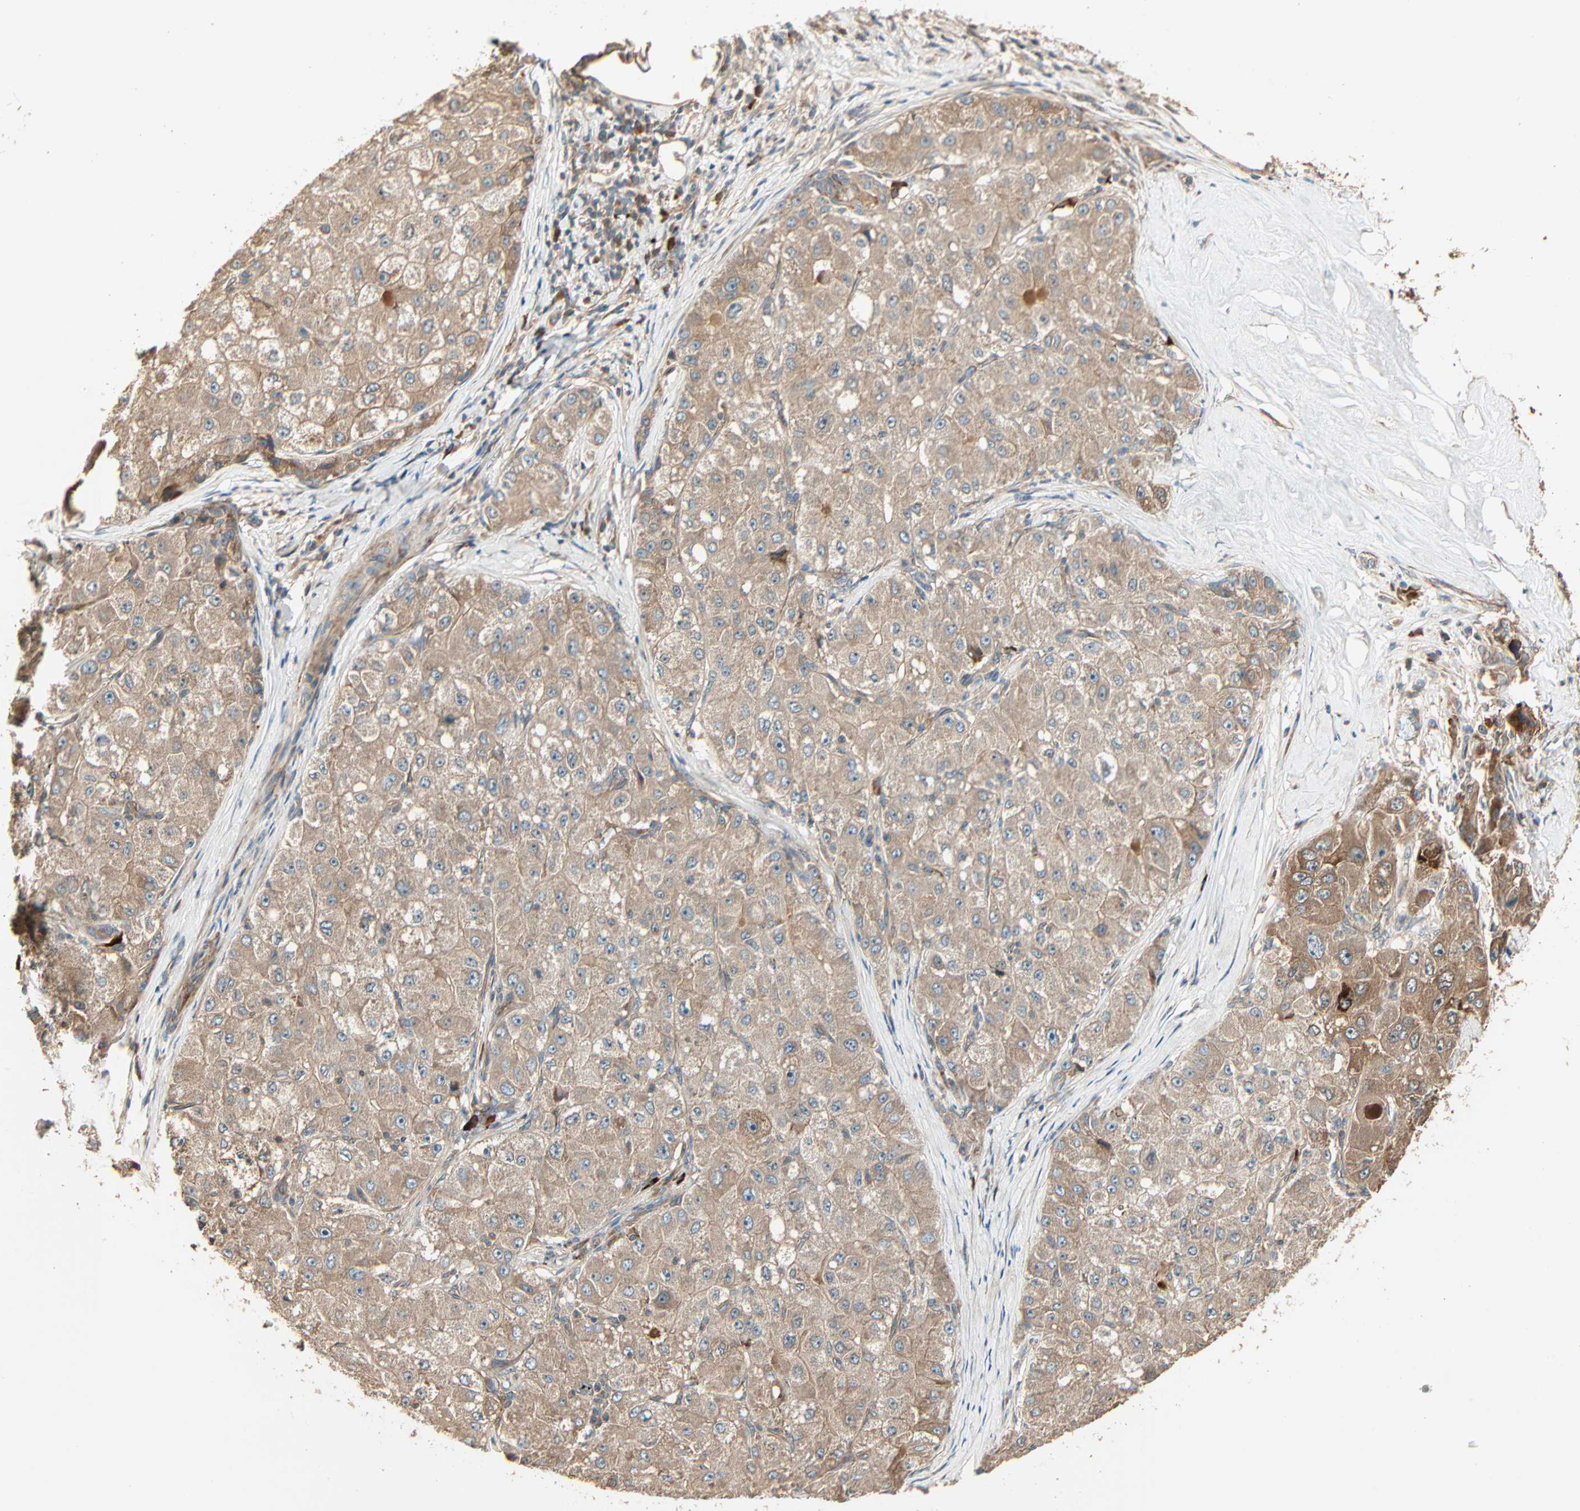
{"staining": {"intensity": "moderate", "quantity": ">75%", "location": "cytoplasmic/membranous"}, "tissue": "liver cancer", "cell_type": "Tumor cells", "image_type": "cancer", "snomed": [{"axis": "morphology", "description": "Carcinoma, Hepatocellular, NOS"}, {"axis": "topography", "description": "Liver"}], "caption": "Protein staining displays moderate cytoplasmic/membranous positivity in approximately >75% of tumor cells in liver cancer (hepatocellular carcinoma).", "gene": "GALK1", "patient": {"sex": "male", "age": 80}}